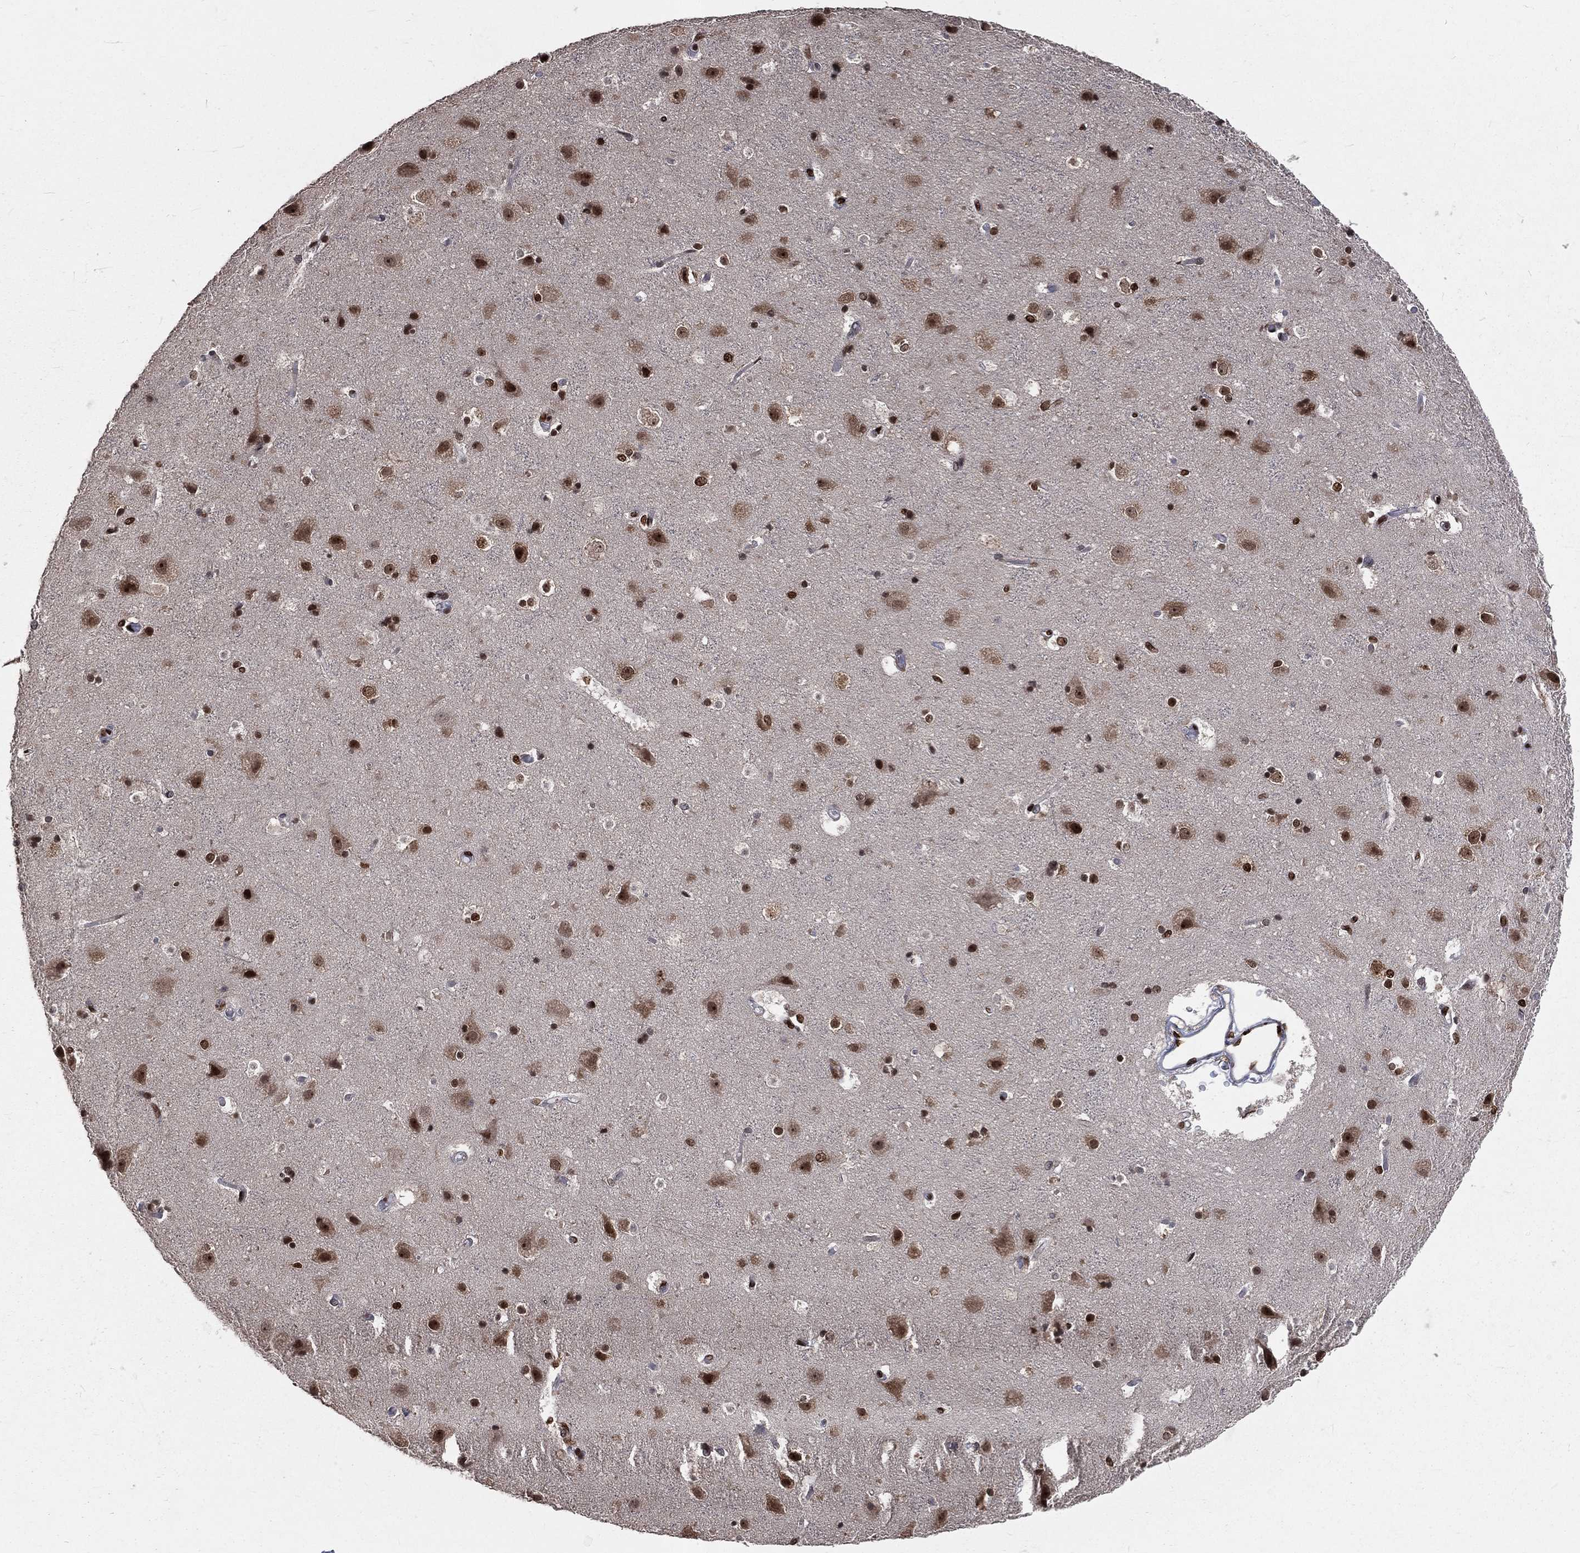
{"staining": {"intensity": "strong", "quantity": "25%-75%", "location": "nuclear"}, "tissue": "cerebral cortex", "cell_type": "Endothelial cells", "image_type": "normal", "snomed": [{"axis": "morphology", "description": "Normal tissue, NOS"}, {"axis": "topography", "description": "Cerebral cortex"}], "caption": "Cerebral cortex stained for a protein (brown) displays strong nuclear positive expression in approximately 25%-75% of endothelial cells.", "gene": "POLB", "patient": {"sex": "female", "age": 52}}